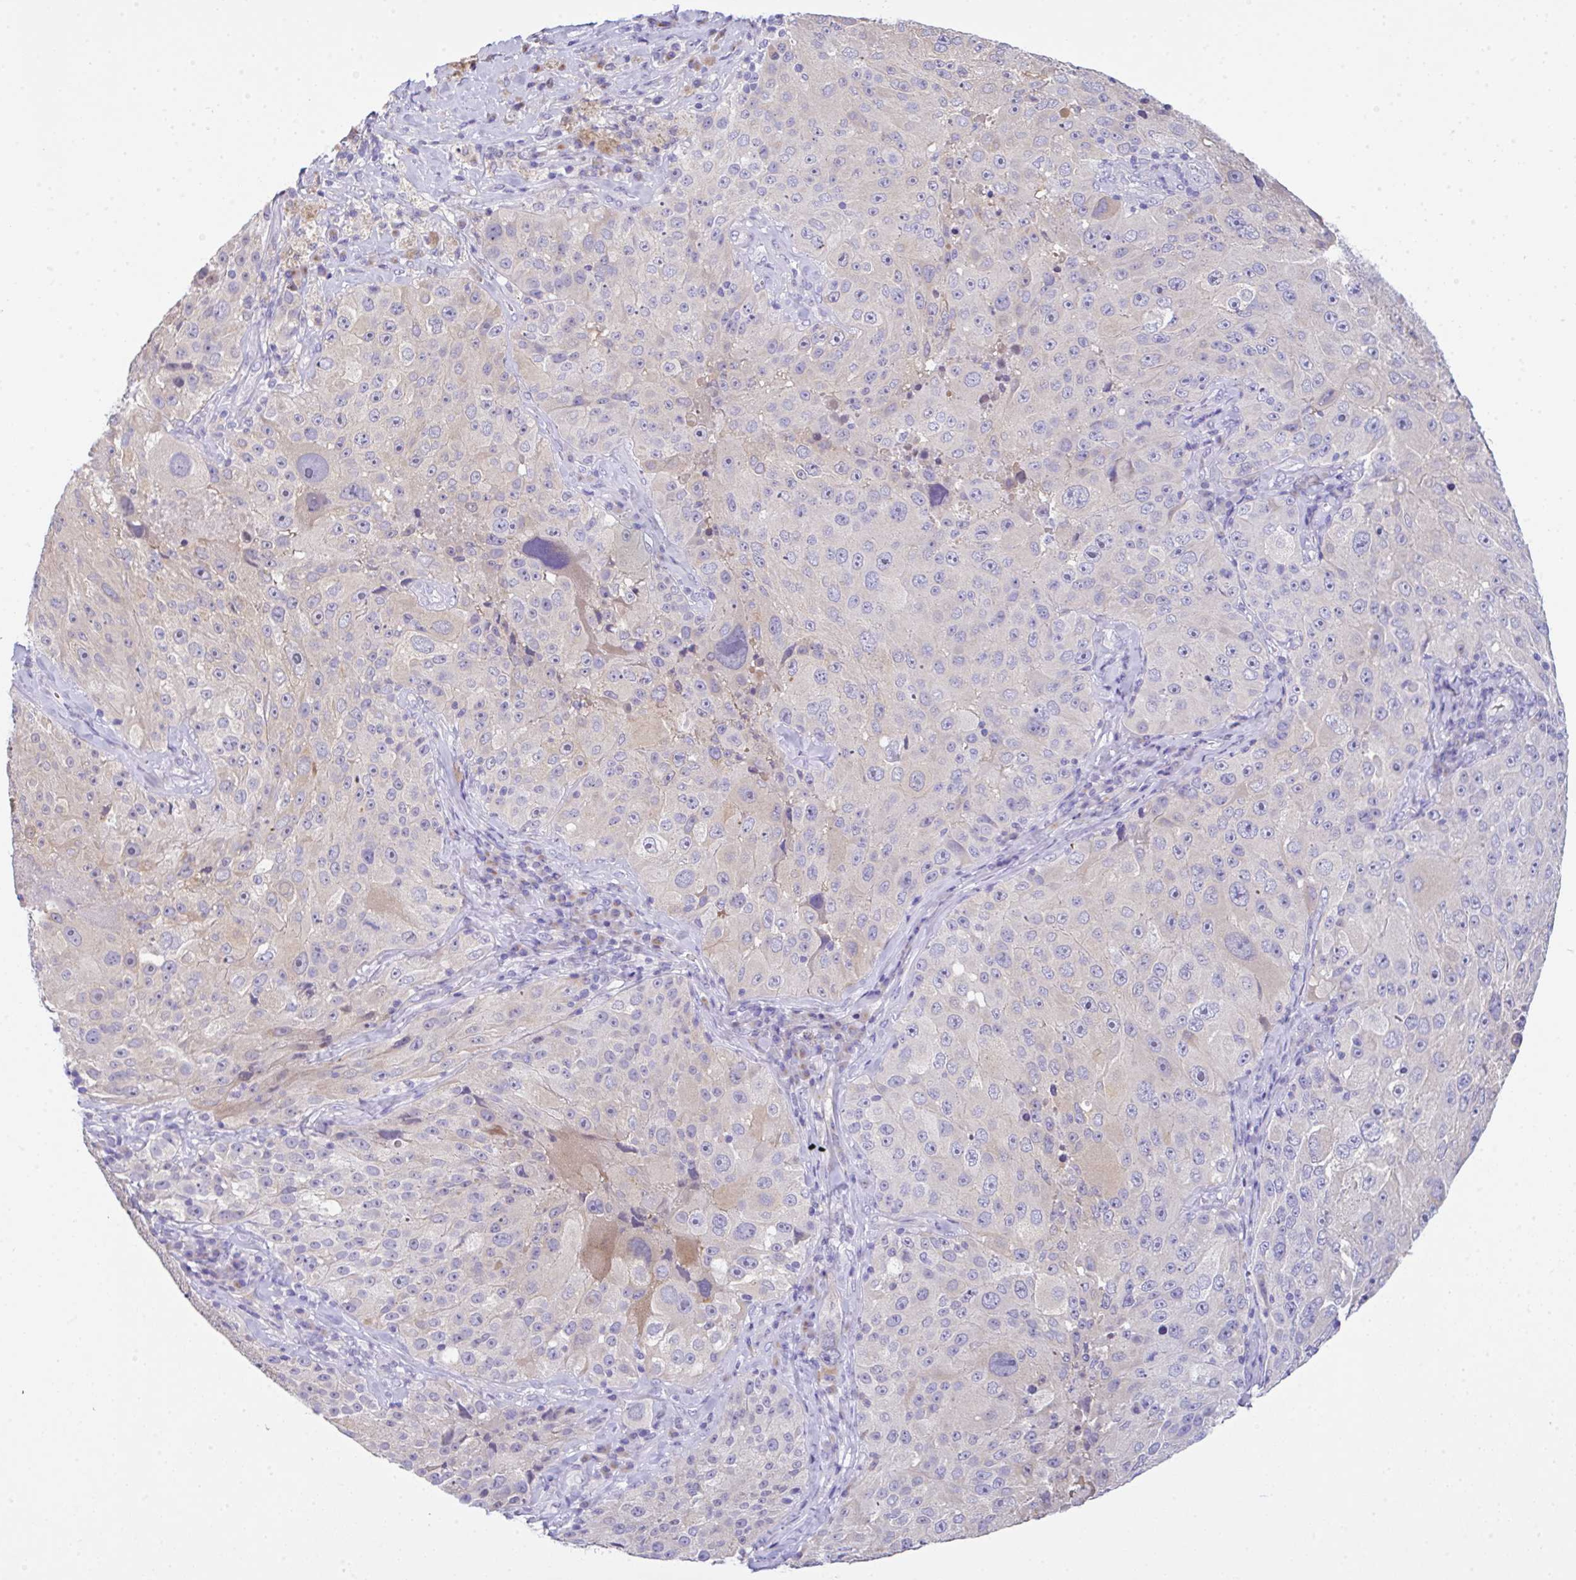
{"staining": {"intensity": "negative", "quantity": "none", "location": "none"}, "tissue": "melanoma", "cell_type": "Tumor cells", "image_type": "cancer", "snomed": [{"axis": "morphology", "description": "Malignant melanoma, Metastatic site"}, {"axis": "topography", "description": "Lymph node"}], "caption": "DAB (3,3'-diaminobenzidine) immunohistochemical staining of human malignant melanoma (metastatic site) reveals no significant staining in tumor cells.", "gene": "SERPINE3", "patient": {"sex": "male", "age": 62}}